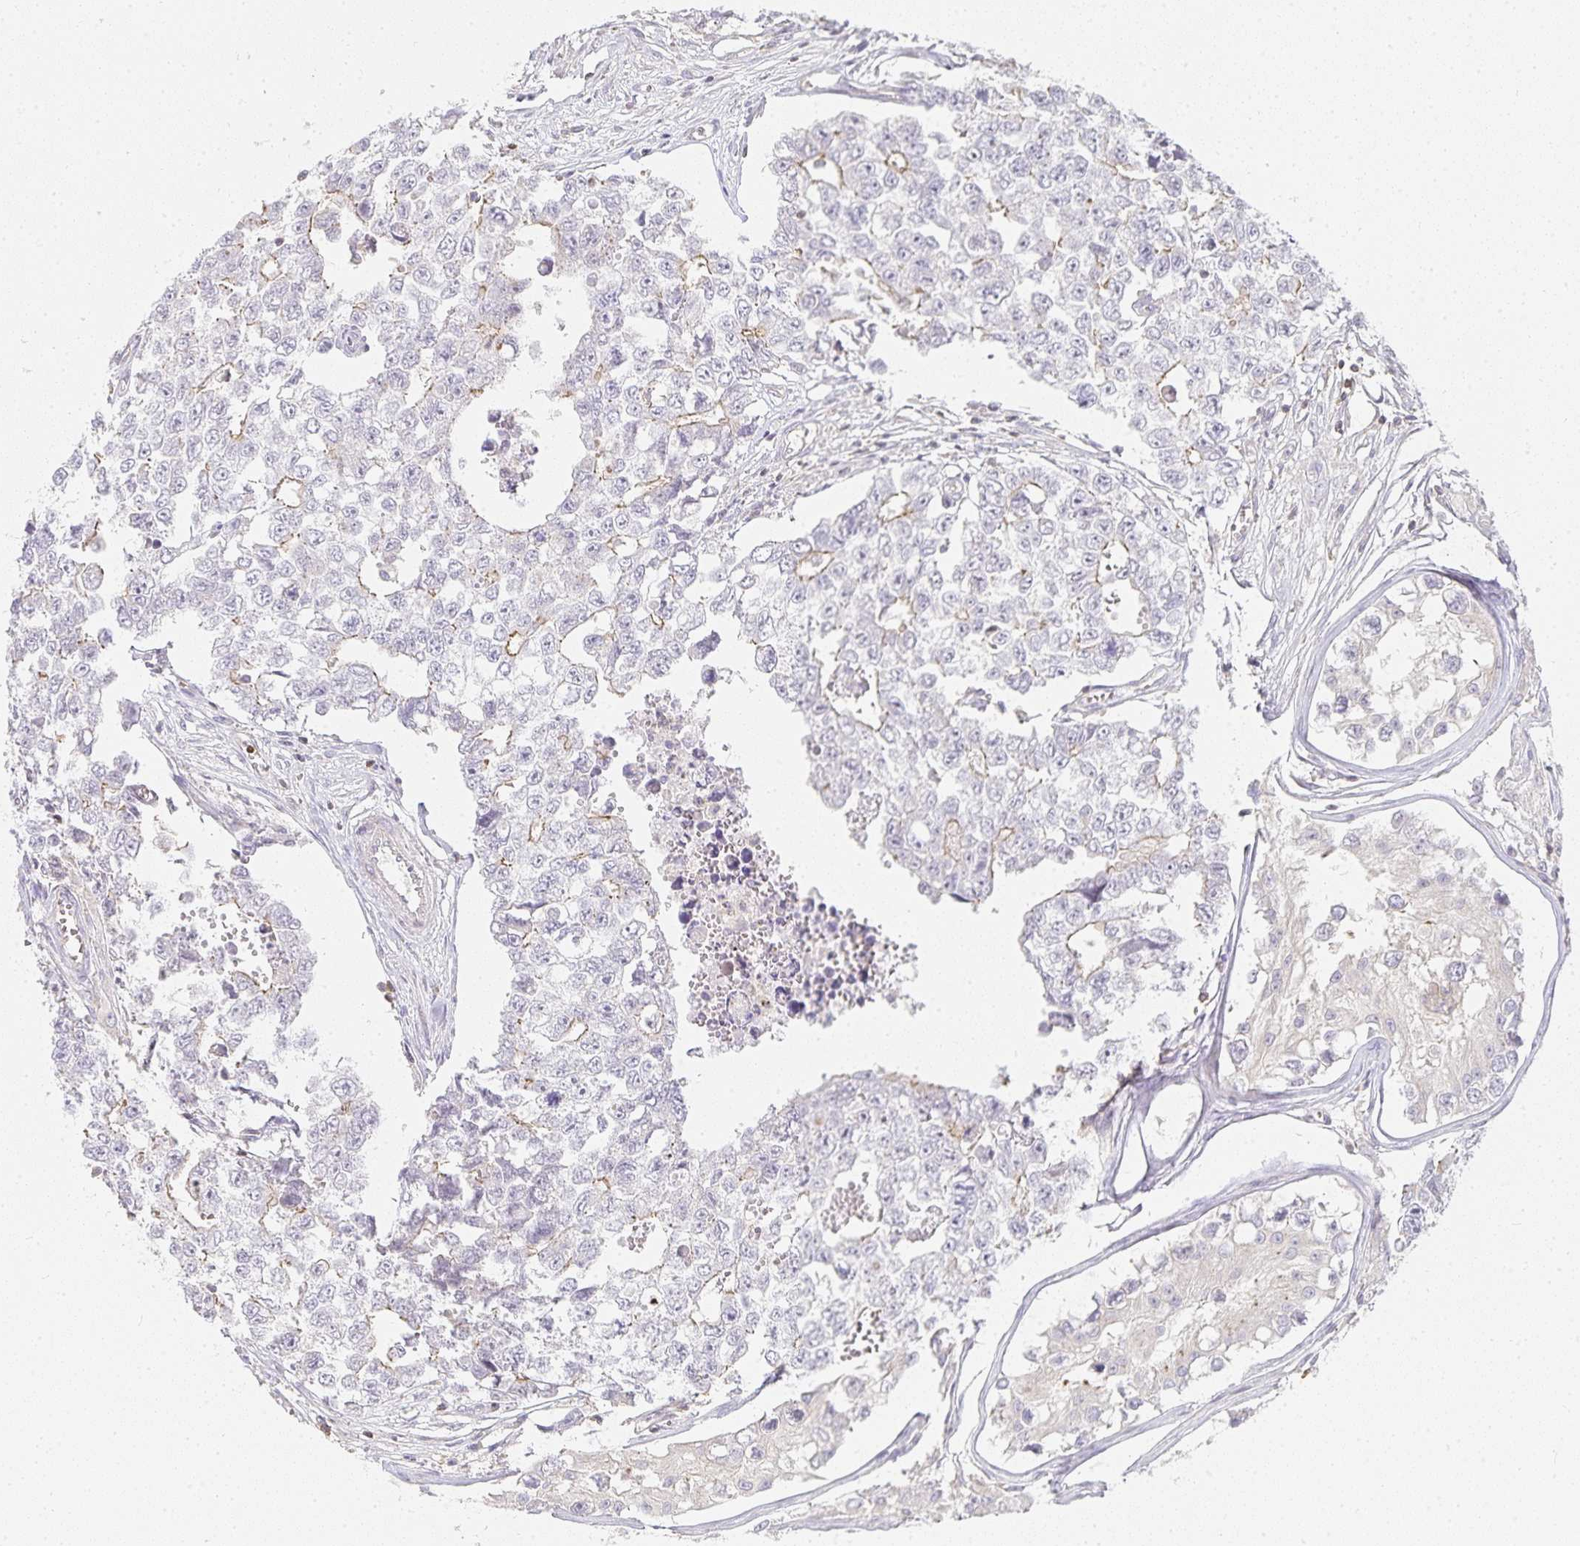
{"staining": {"intensity": "weak", "quantity": "<25%", "location": "cytoplasmic/membranous"}, "tissue": "testis cancer", "cell_type": "Tumor cells", "image_type": "cancer", "snomed": [{"axis": "morphology", "description": "Carcinoma, Embryonal, NOS"}, {"axis": "topography", "description": "Testis"}], "caption": "DAB immunohistochemical staining of human embryonal carcinoma (testis) displays no significant positivity in tumor cells. The staining is performed using DAB brown chromogen with nuclei counter-stained in using hematoxylin.", "gene": "GATA3", "patient": {"sex": "male", "age": 18}}